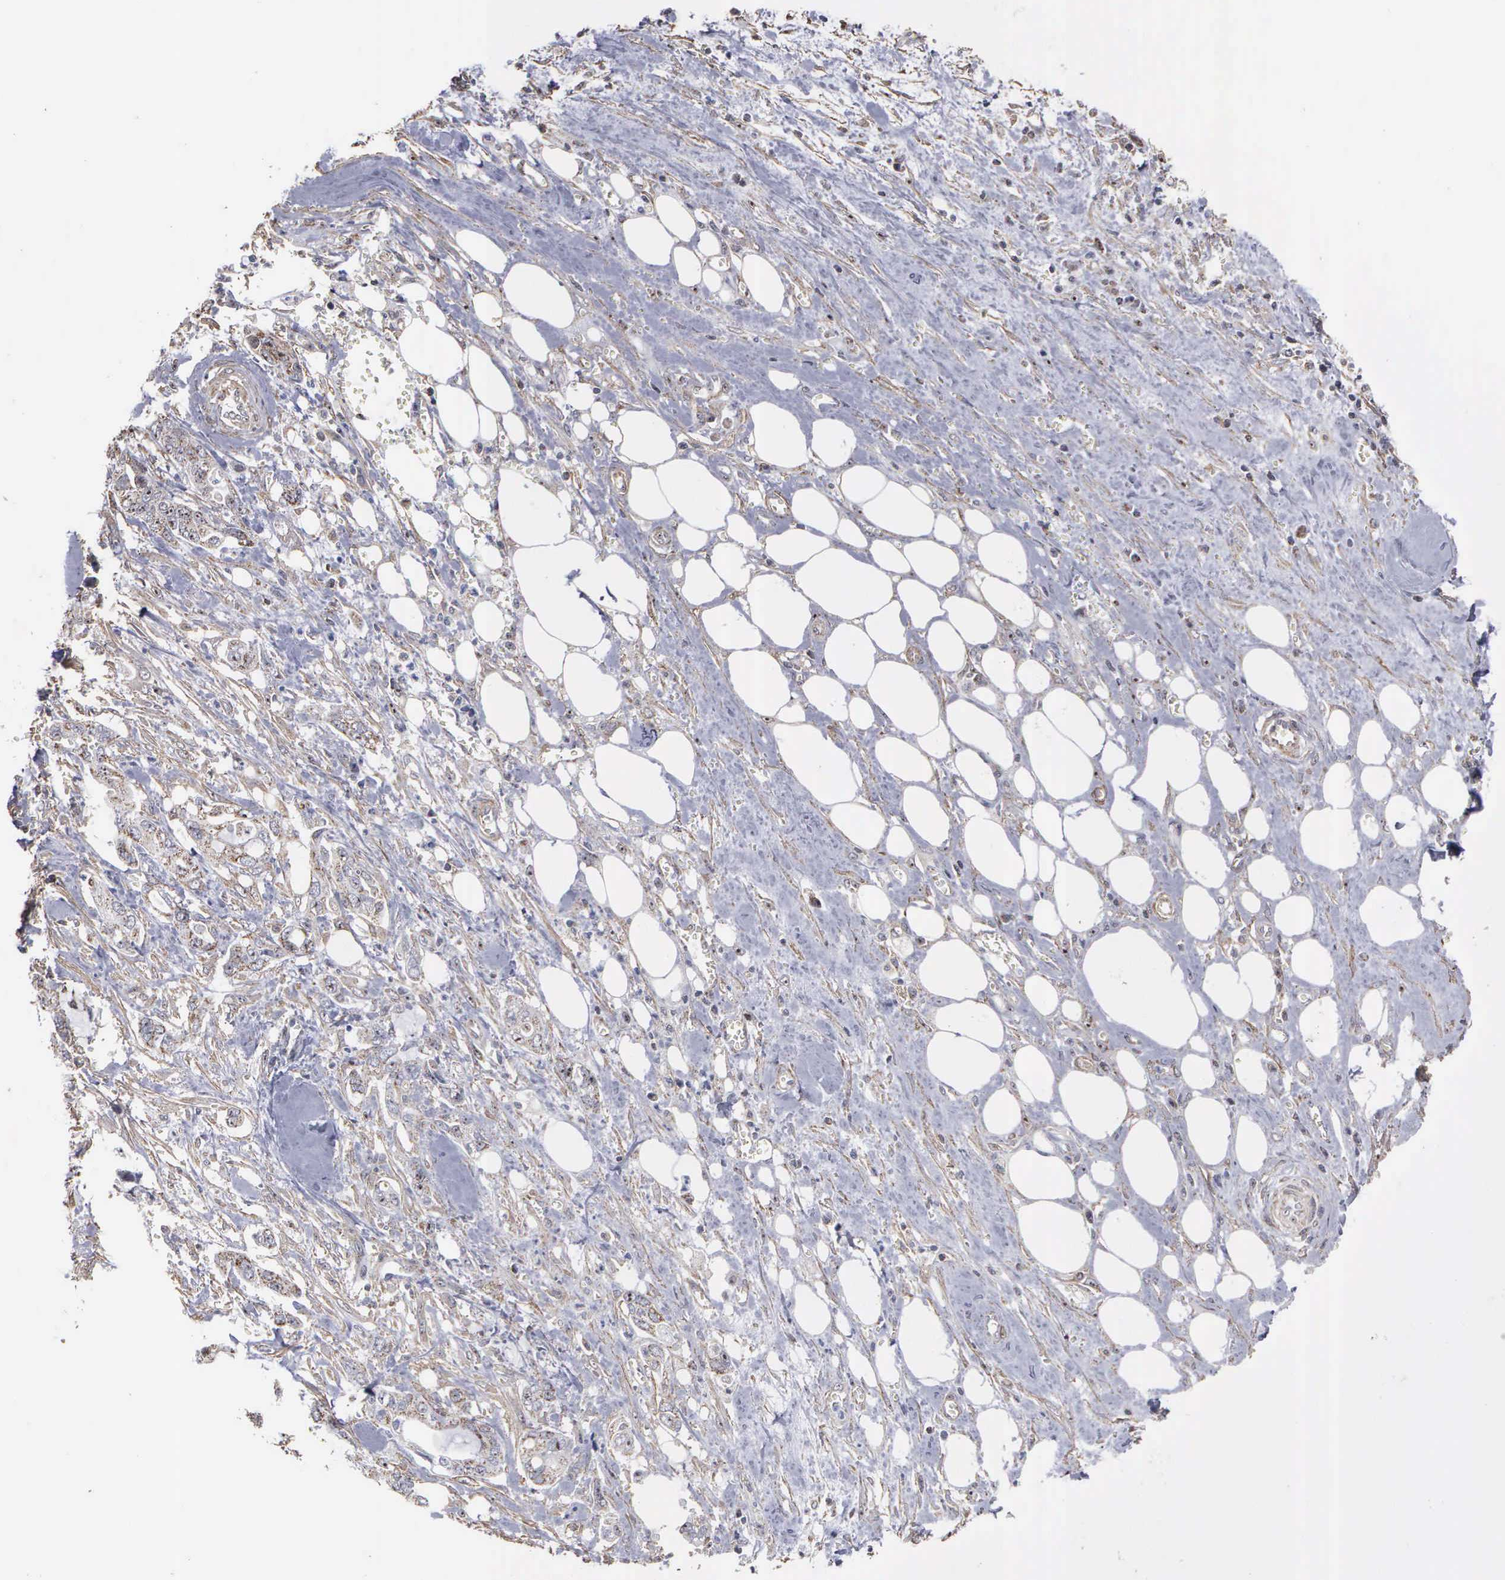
{"staining": {"intensity": "weak", "quantity": "25%-75%", "location": "cytoplasmic/membranous"}, "tissue": "pancreatic cancer", "cell_type": "Tumor cells", "image_type": "cancer", "snomed": [{"axis": "morphology", "description": "Adenocarcinoma, NOS"}, {"axis": "topography", "description": "Pancreas"}], "caption": "The immunohistochemical stain labels weak cytoplasmic/membranous positivity in tumor cells of pancreatic cancer tissue.", "gene": "NGDN", "patient": {"sex": "male", "age": 69}}